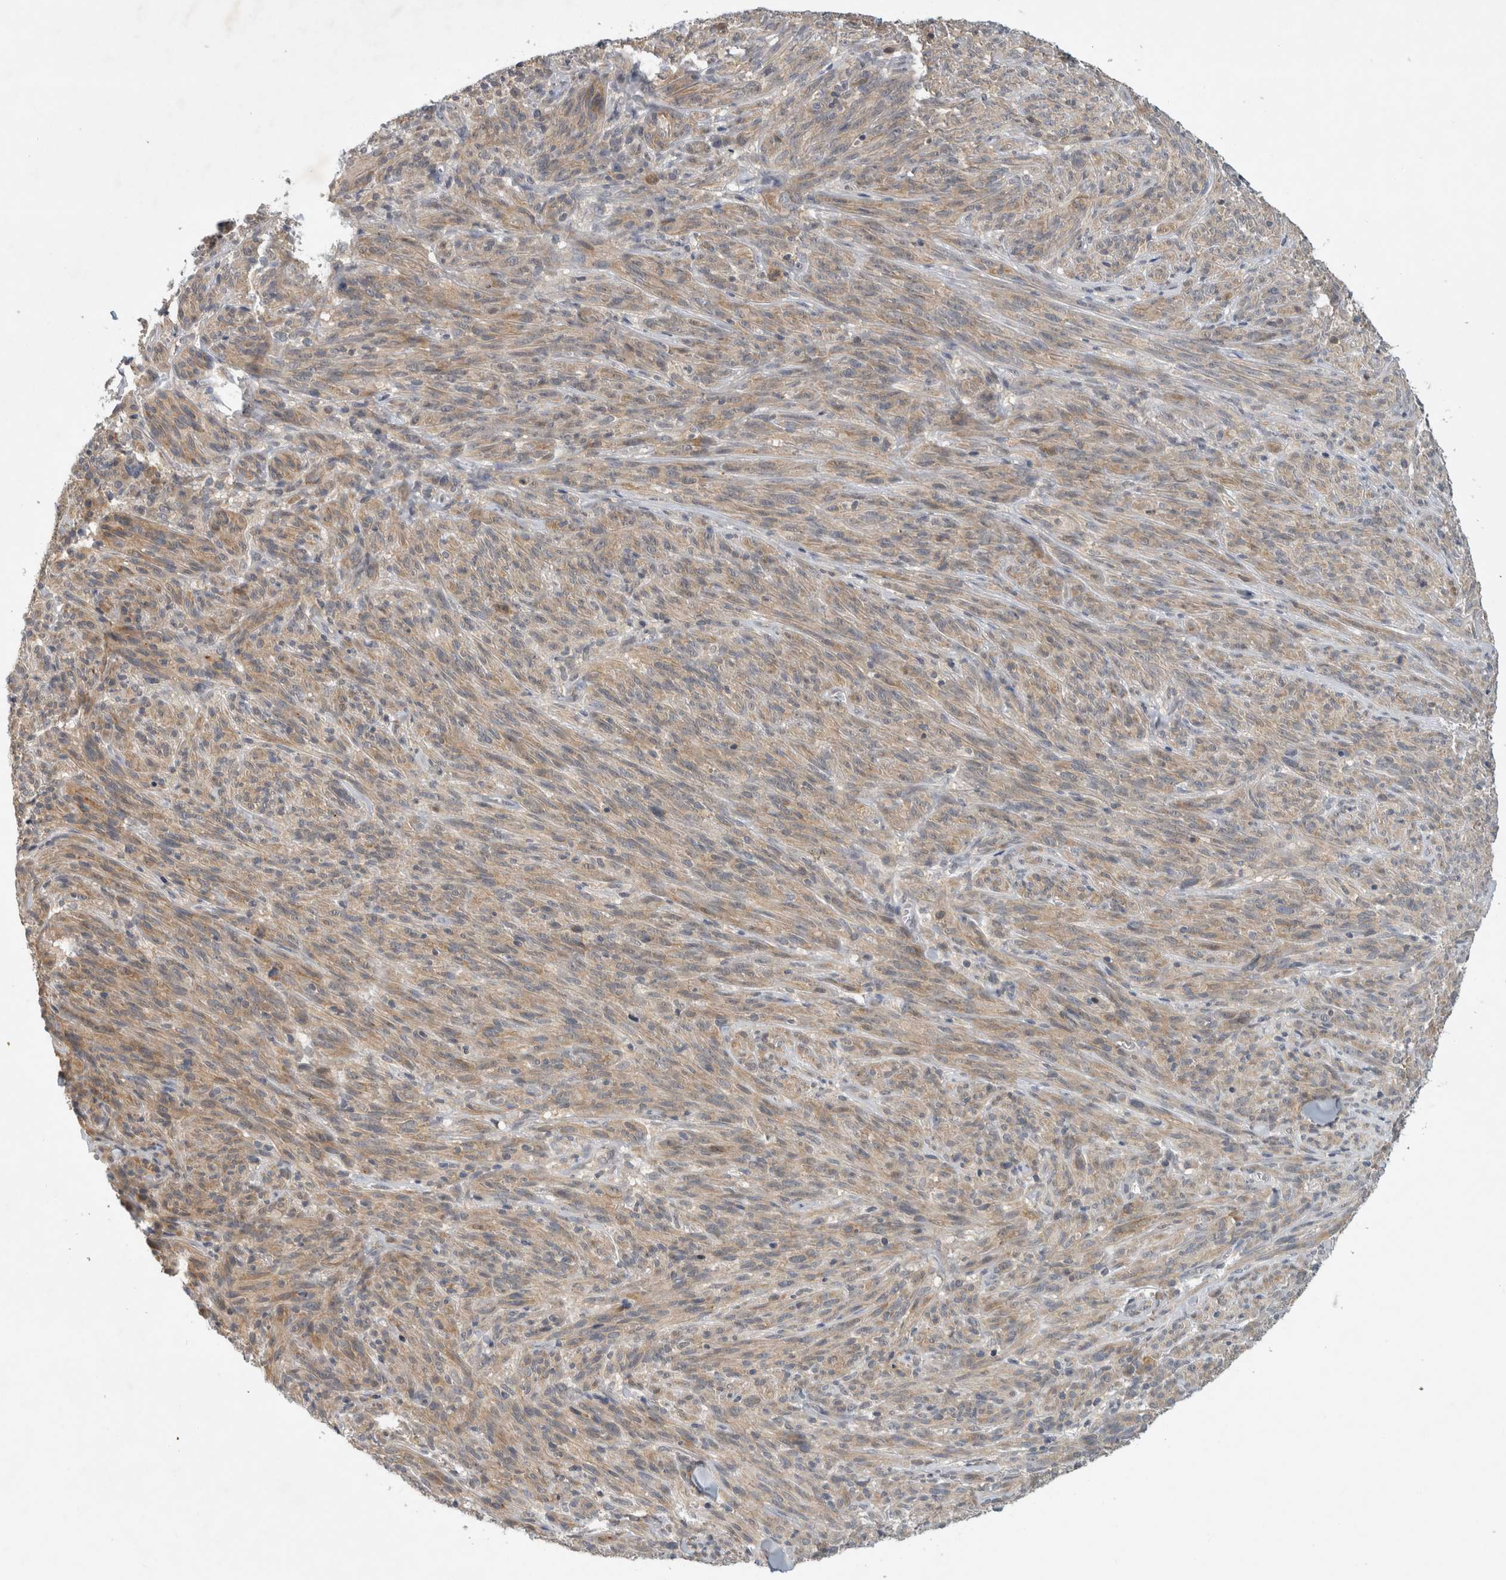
{"staining": {"intensity": "weak", "quantity": ">75%", "location": "cytoplasmic/membranous"}, "tissue": "melanoma", "cell_type": "Tumor cells", "image_type": "cancer", "snomed": [{"axis": "morphology", "description": "Malignant melanoma, NOS"}, {"axis": "topography", "description": "Skin of head"}], "caption": "Human malignant melanoma stained with a brown dye displays weak cytoplasmic/membranous positive expression in about >75% of tumor cells.", "gene": "AASDHPPT", "patient": {"sex": "male", "age": 96}}